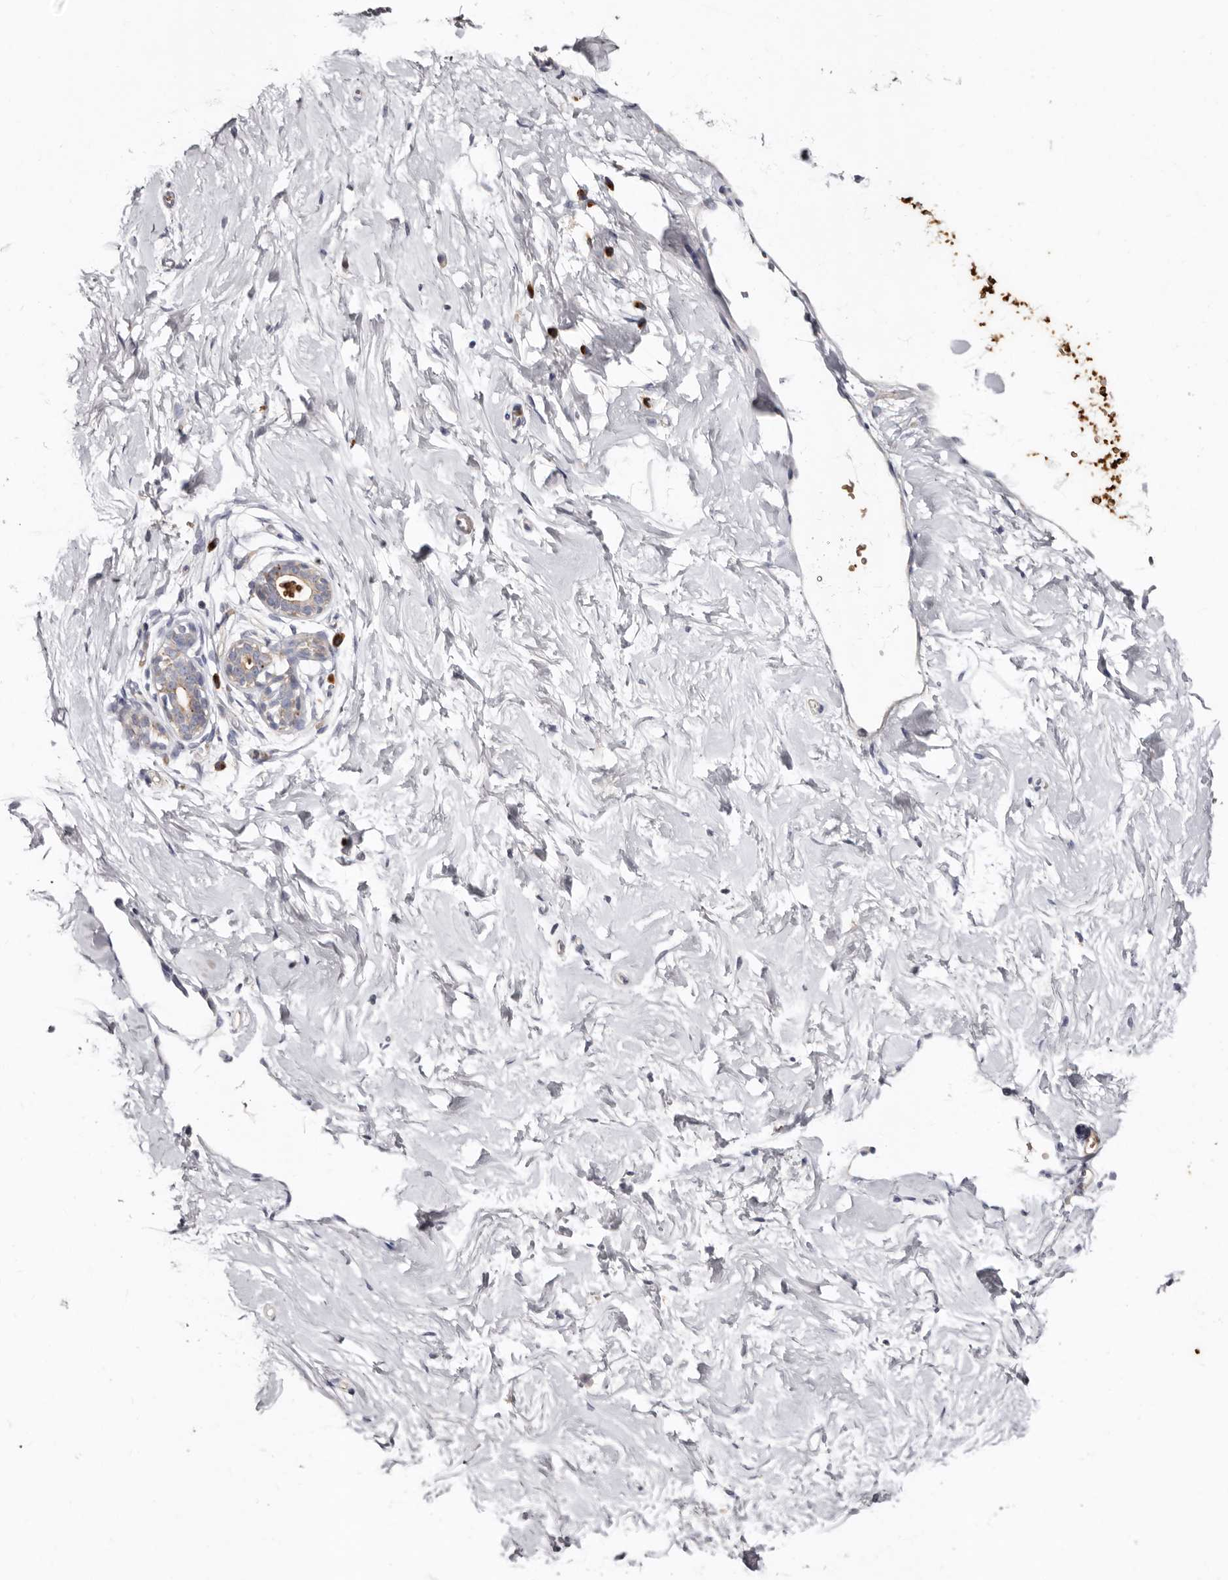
{"staining": {"intensity": "negative", "quantity": "none", "location": "none"}, "tissue": "breast", "cell_type": "Adipocytes", "image_type": "normal", "snomed": [{"axis": "morphology", "description": "Normal tissue, NOS"}, {"axis": "morphology", "description": "Adenoma, NOS"}, {"axis": "topography", "description": "Breast"}], "caption": "Micrograph shows no protein expression in adipocytes of normal breast. The staining was performed using DAB to visualize the protein expression in brown, while the nuclei were stained in blue with hematoxylin (Magnification: 20x).", "gene": "SPTA1", "patient": {"sex": "female", "age": 23}}